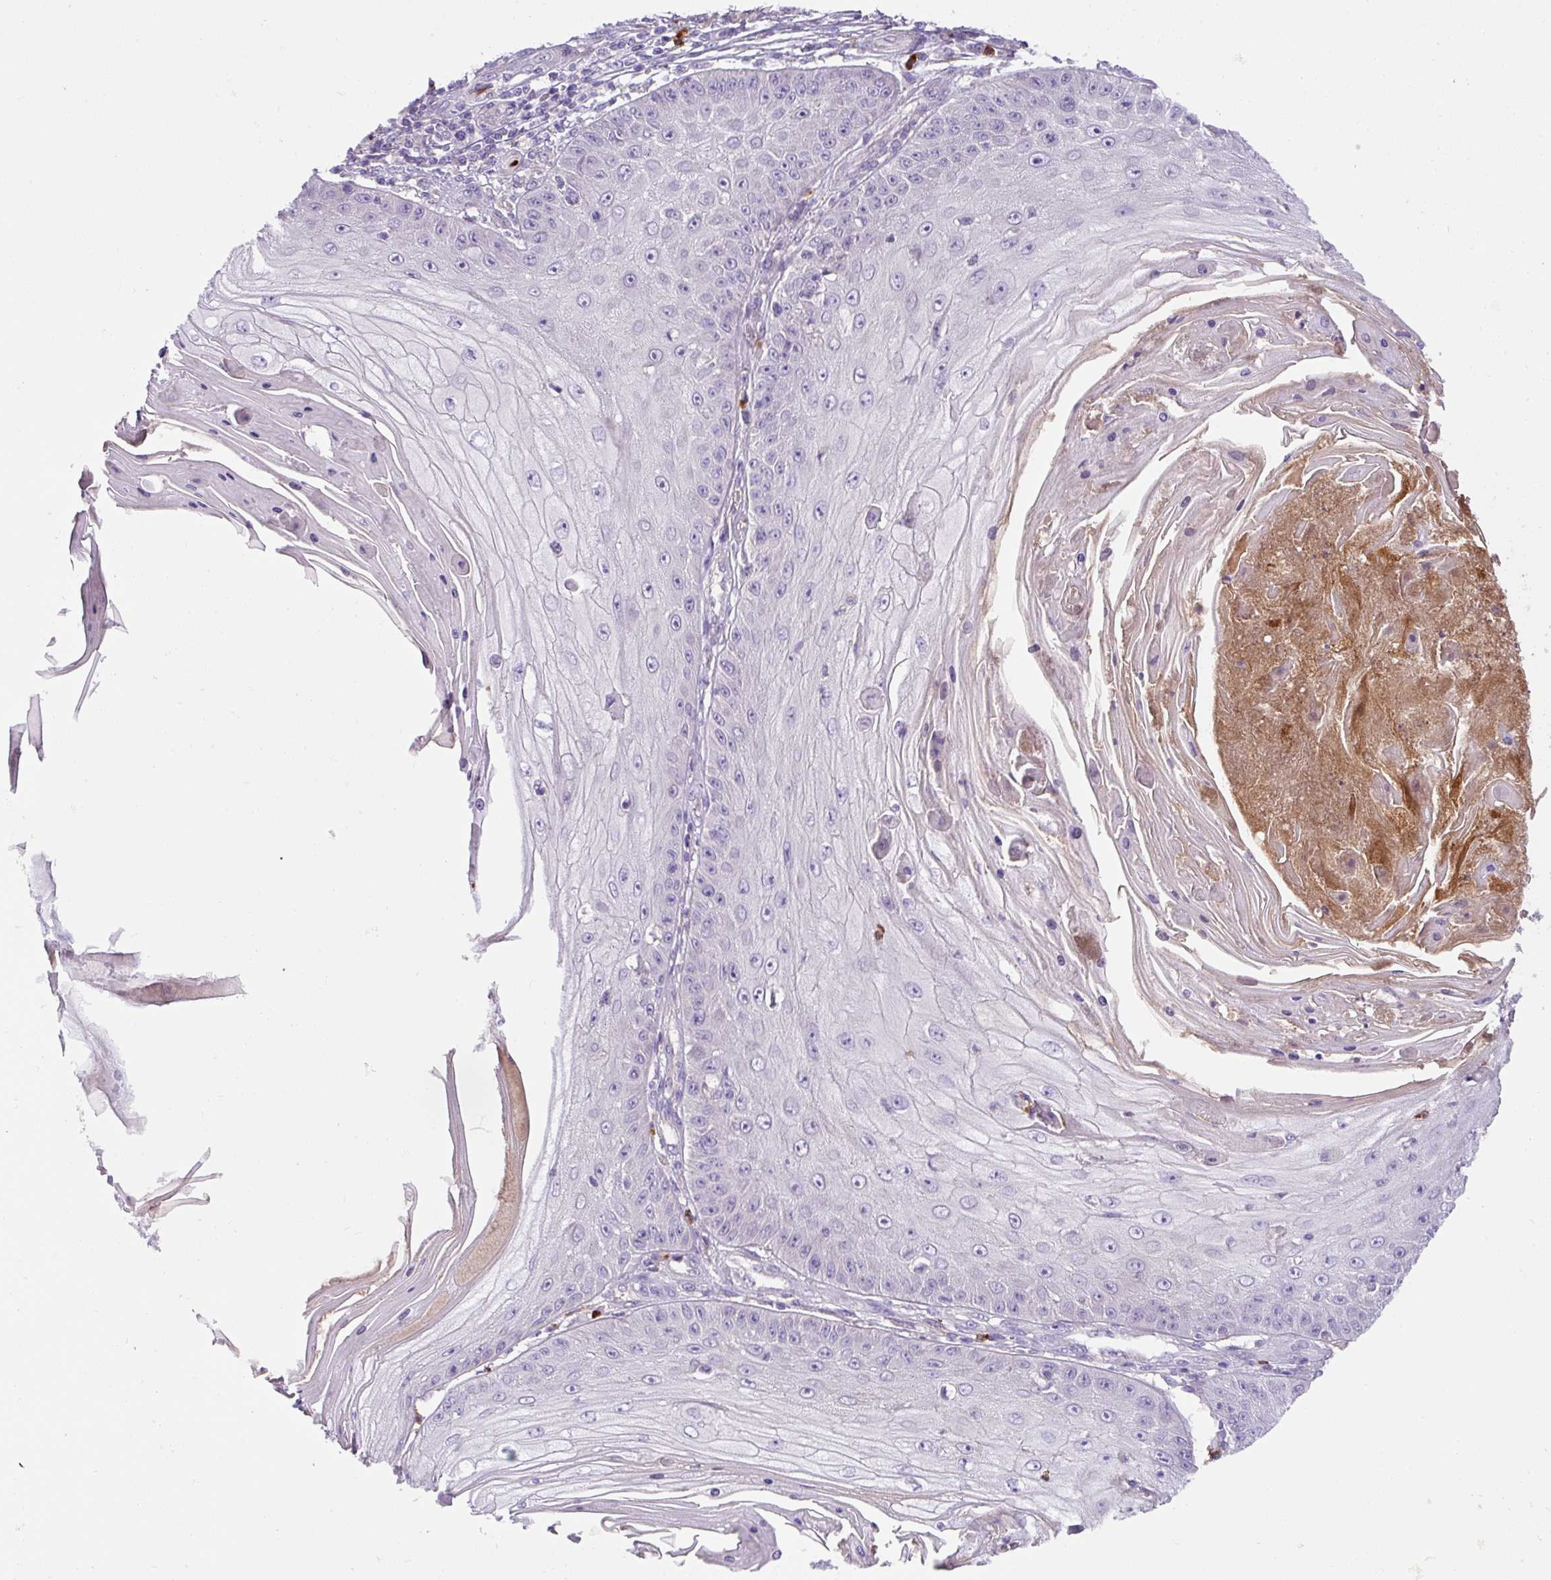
{"staining": {"intensity": "negative", "quantity": "none", "location": "none"}, "tissue": "skin cancer", "cell_type": "Tumor cells", "image_type": "cancer", "snomed": [{"axis": "morphology", "description": "Squamous cell carcinoma, NOS"}, {"axis": "topography", "description": "Skin"}], "caption": "Immunohistochemistry of skin cancer reveals no positivity in tumor cells. (DAB IHC visualized using brightfield microscopy, high magnification).", "gene": "CRISP3", "patient": {"sex": "male", "age": 70}}